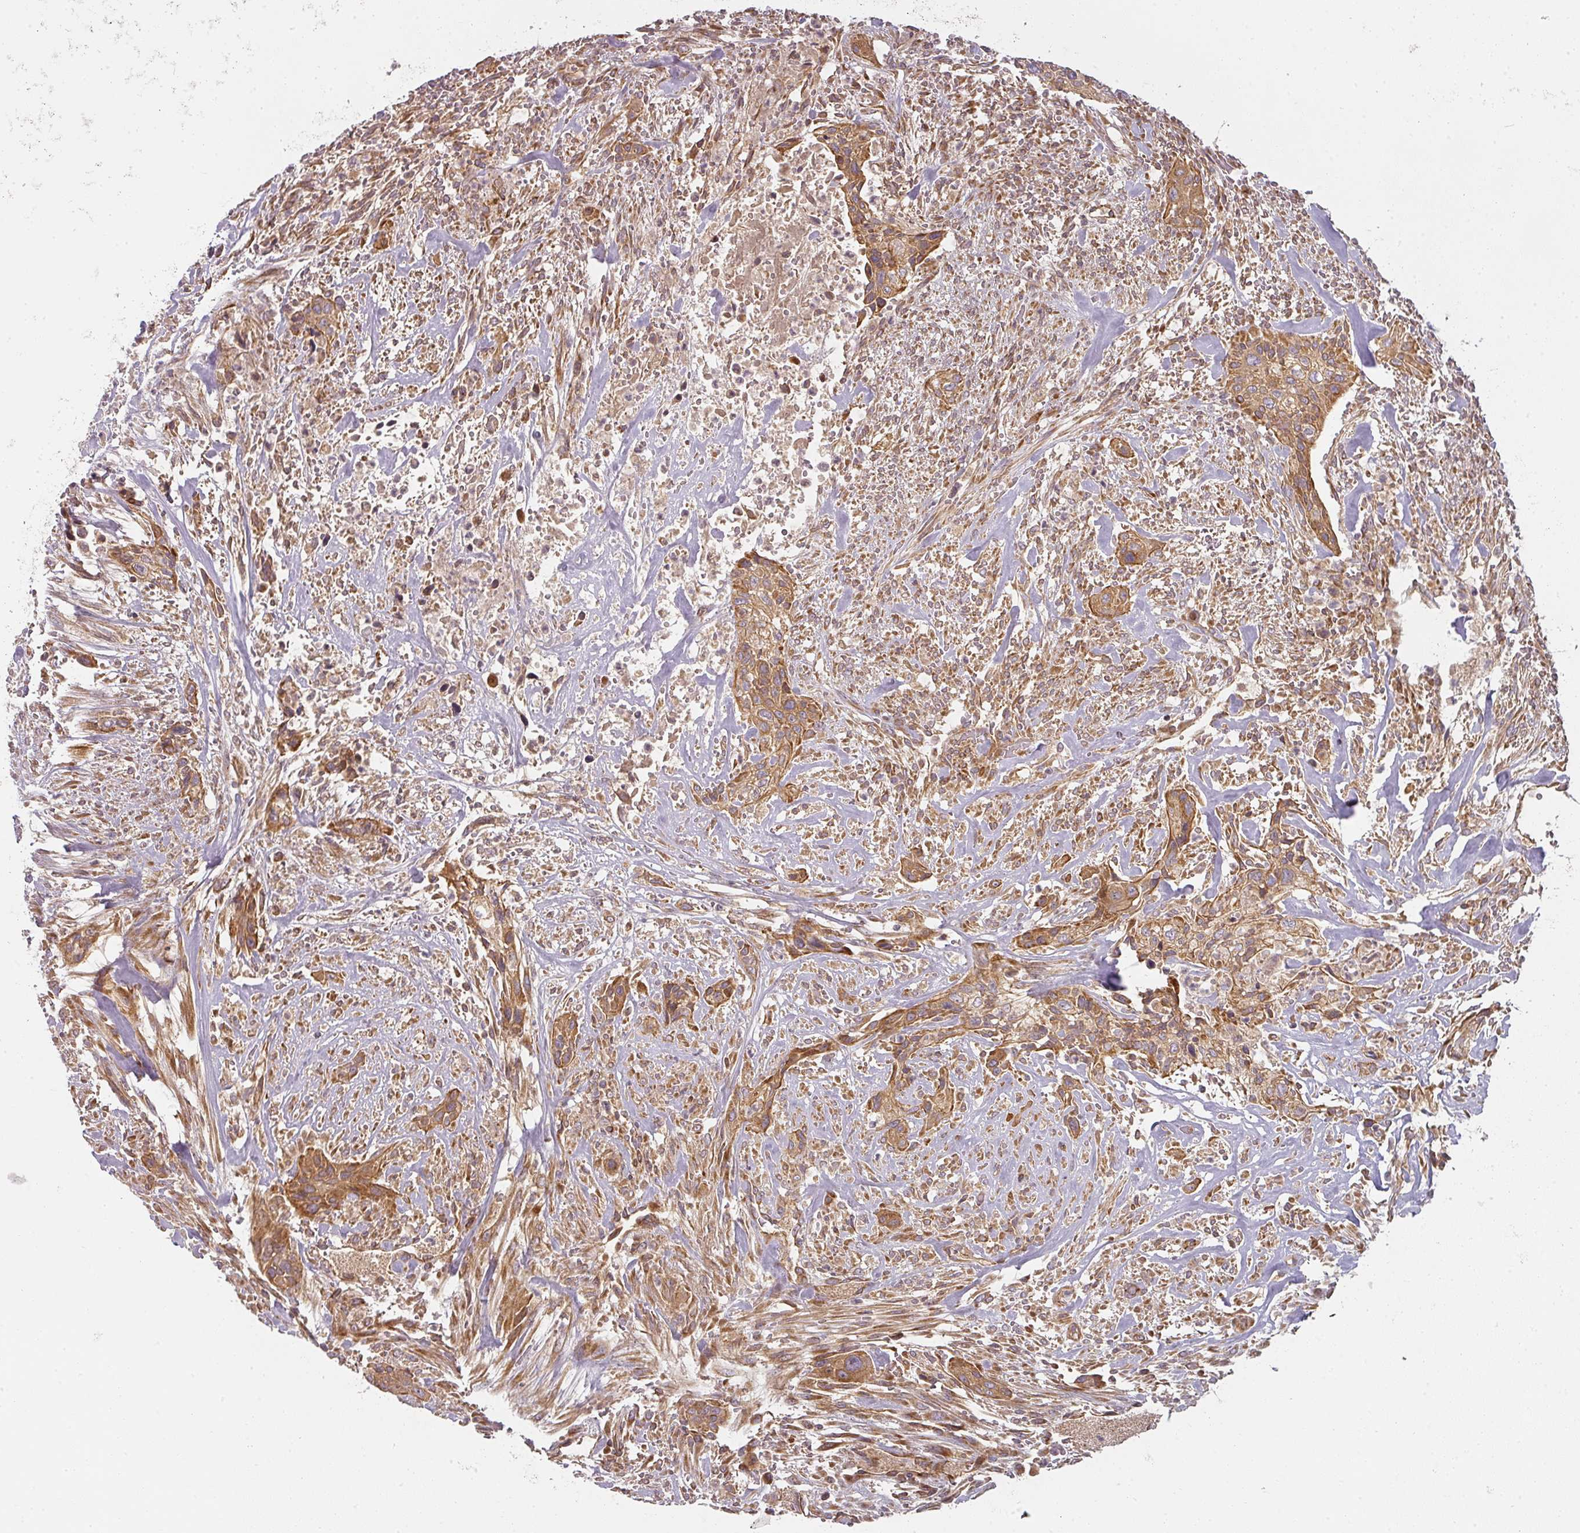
{"staining": {"intensity": "moderate", "quantity": ">75%", "location": "cytoplasmic/membranous"}, "tissue": "urothelial cancer", "cell_type": "Tumor cells", "image_type": "cancer", "snomed": [{"axis": "morphology", "description": "Urothelial carcinoma, High grade"}, {"axis": "topography", "description": "Urinary bladder"}], "caption": "Immunohistochemistry micrograph of neoplastic tissue: urothelial cancer stained using IHC exhibits medium levels of moderate protein expression localized specifically in the cytoplasmic/membranous of tumor cells, appearing as a cytoplasmic/membranous brown color.", "gene": "CNOT1", "patient": {"sex": "male", "age": 35}}